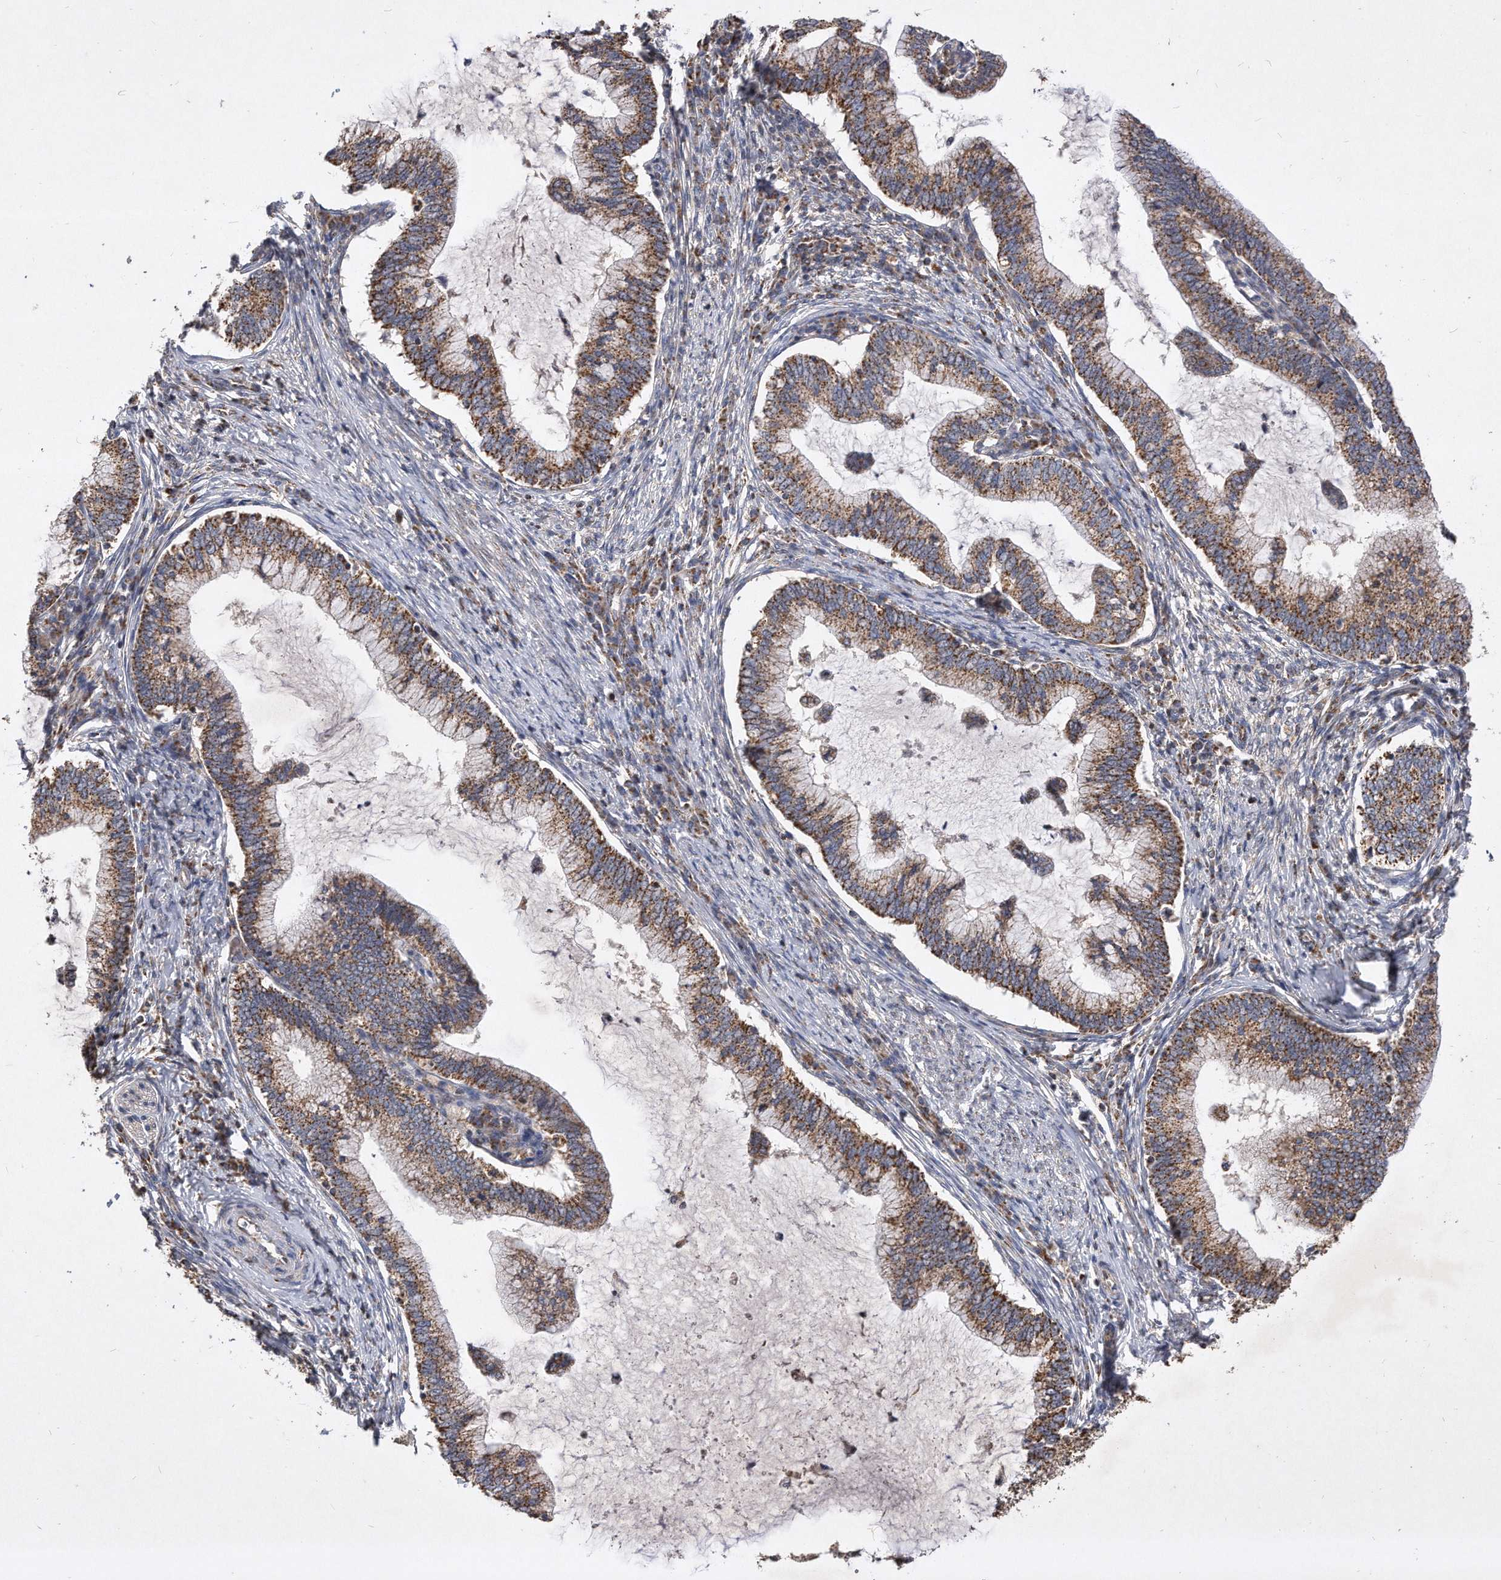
{"staining": {"intensity": "strong", "quantity": ">75%", "location": "cytoplasmic/membranous"}, "tissue": "cervical cancer", "cell_type": "Tumor cells", "image_type": "cancer", "snomed": [{"axis": "morphology", "description": "Adenocarcinoma, NOS"}, {"axis": "topography", "description": "Cervix"}], "caption": "Cervical cancer (adenocarcinoma) was stained to show a protein in brown. There is high levels of strong cytoplasmic/membranous expression in approximately >75% of tumor cells.", "gene": "PPP5C", "patient": {"sex": "female", "age": 36}}